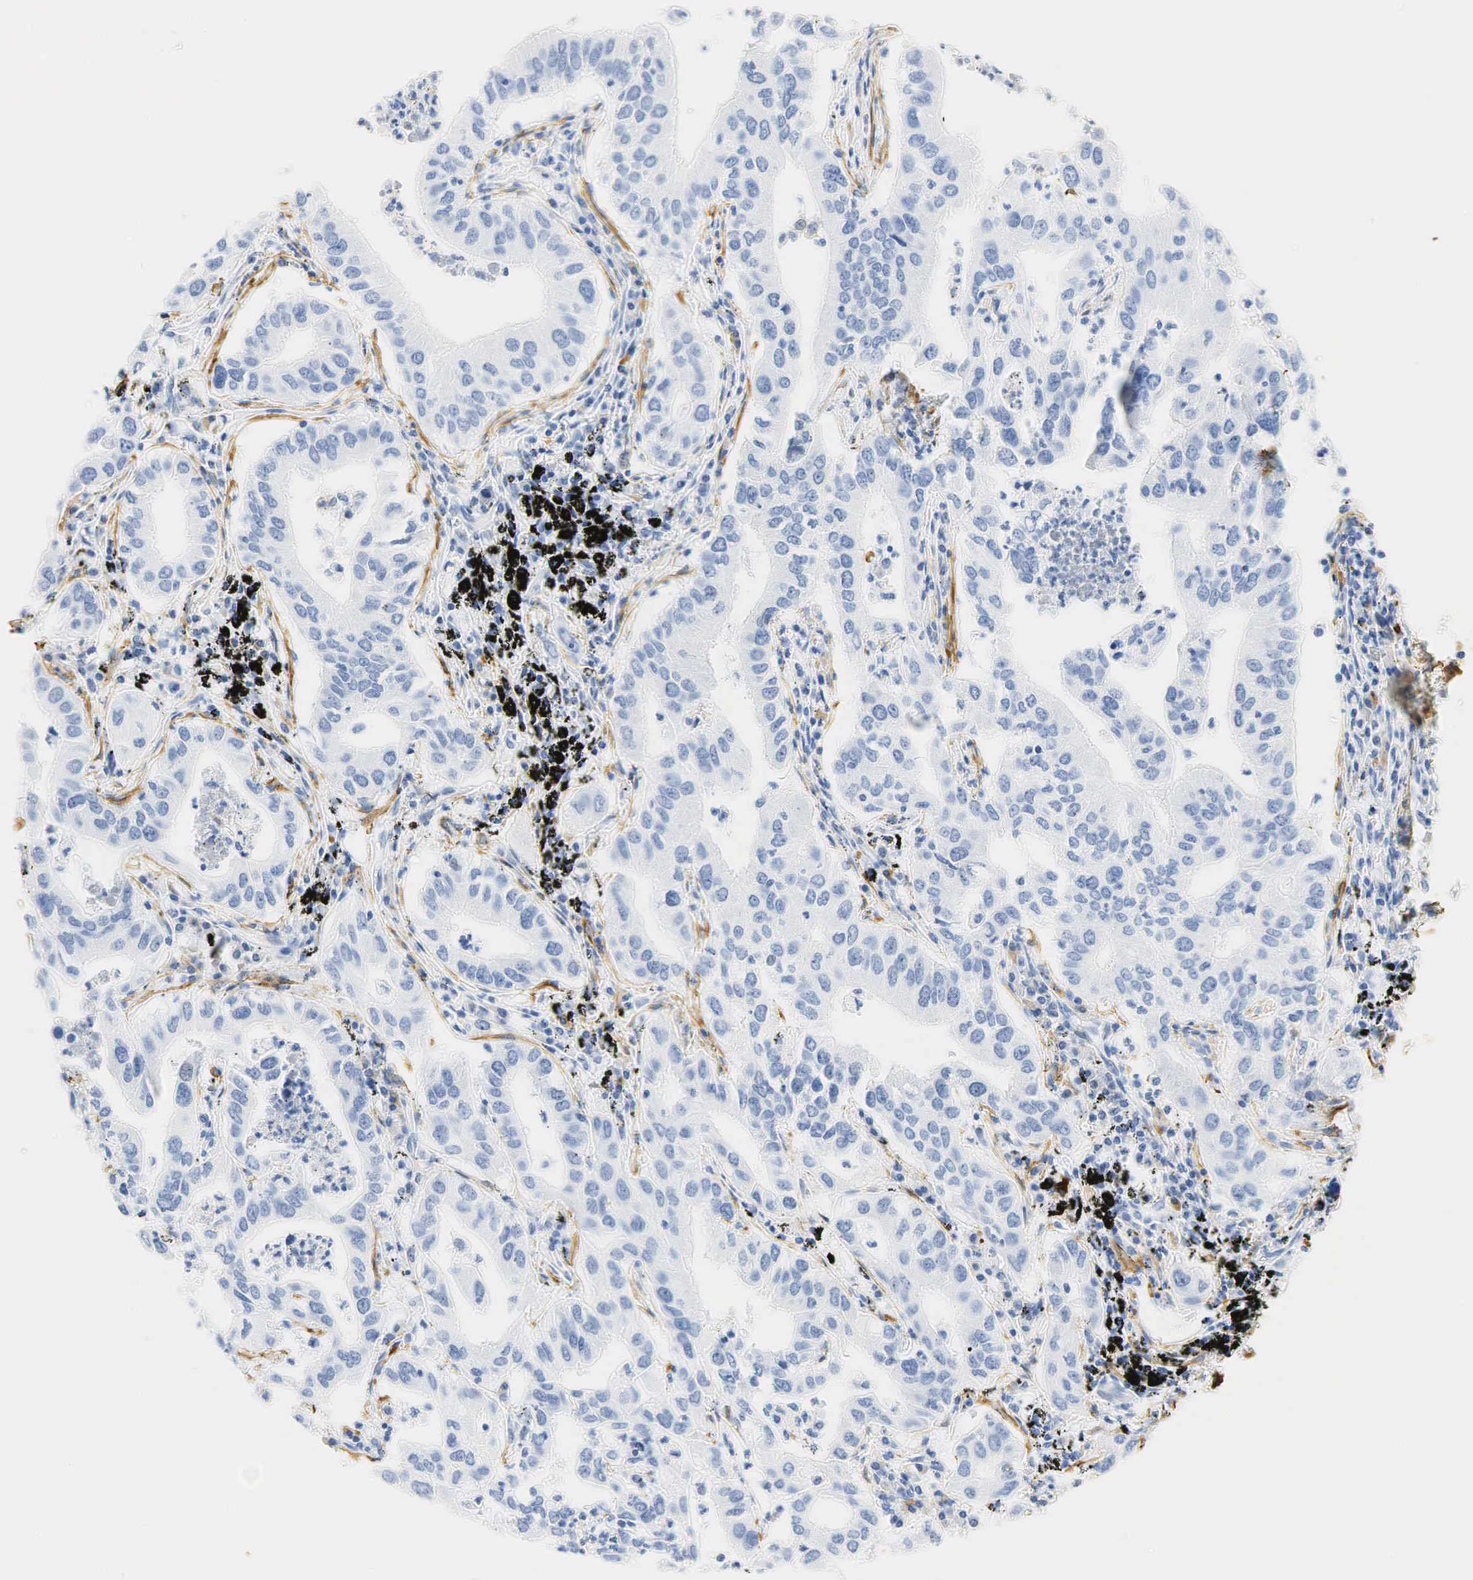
{"staining": {"intensity": "negative", "quantity": "none", "location": "none"}, "tissue": "lung cancer", "cell_type": "Tumor cells", "image_type": "cancer", "snomed": [{"axis": "morphology", "description": "Adenocarcinoma, NOS"}, {"axis": "topography", "description": "Lung"}], "caption": "An image of lung adenocarcinoma stained for a protein reveals no brown staining in tumor cells.", "gene": "ACTA1", "patient": {"sex": "male", "age": 48}}